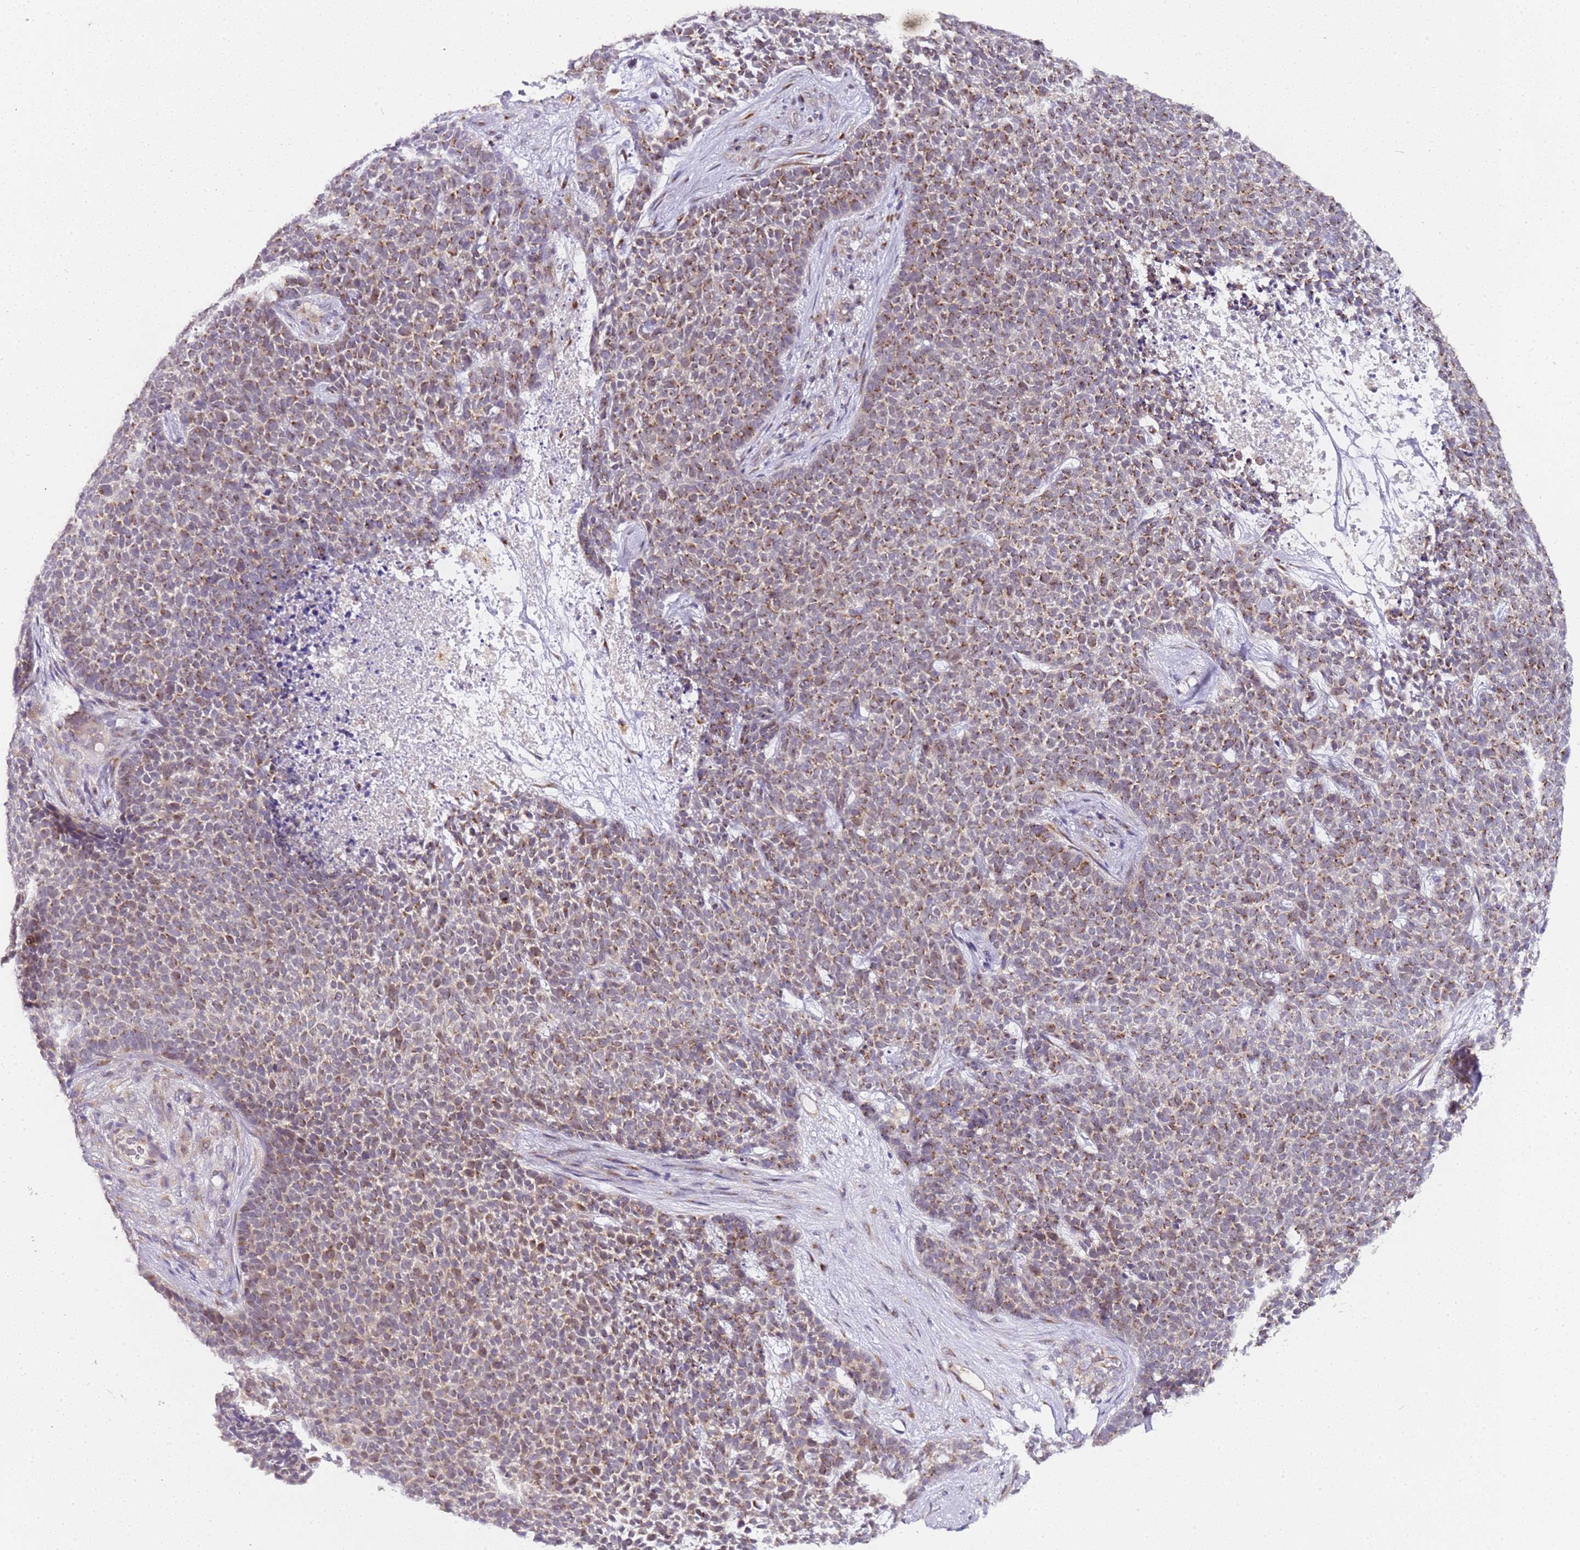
{"staining": {"intensity": "moderate", "quantity": "25%-75%", "location": "cytoplasmic/membranous"}, "tissue": "skin cancer", "cell_type": "Tumor cells", "image_type": "cancer", "snomed": [{"axis": "morphology", "description": "Basal cell carcinoma"}, {"axis": "topography", "description": "Skin"}], "caption": "Human skin cancer stained with a protein marker reveals moderate staining in tumor cells.", "gene": "MRPL49", "patient": {"sex": "female", "age": 84}}